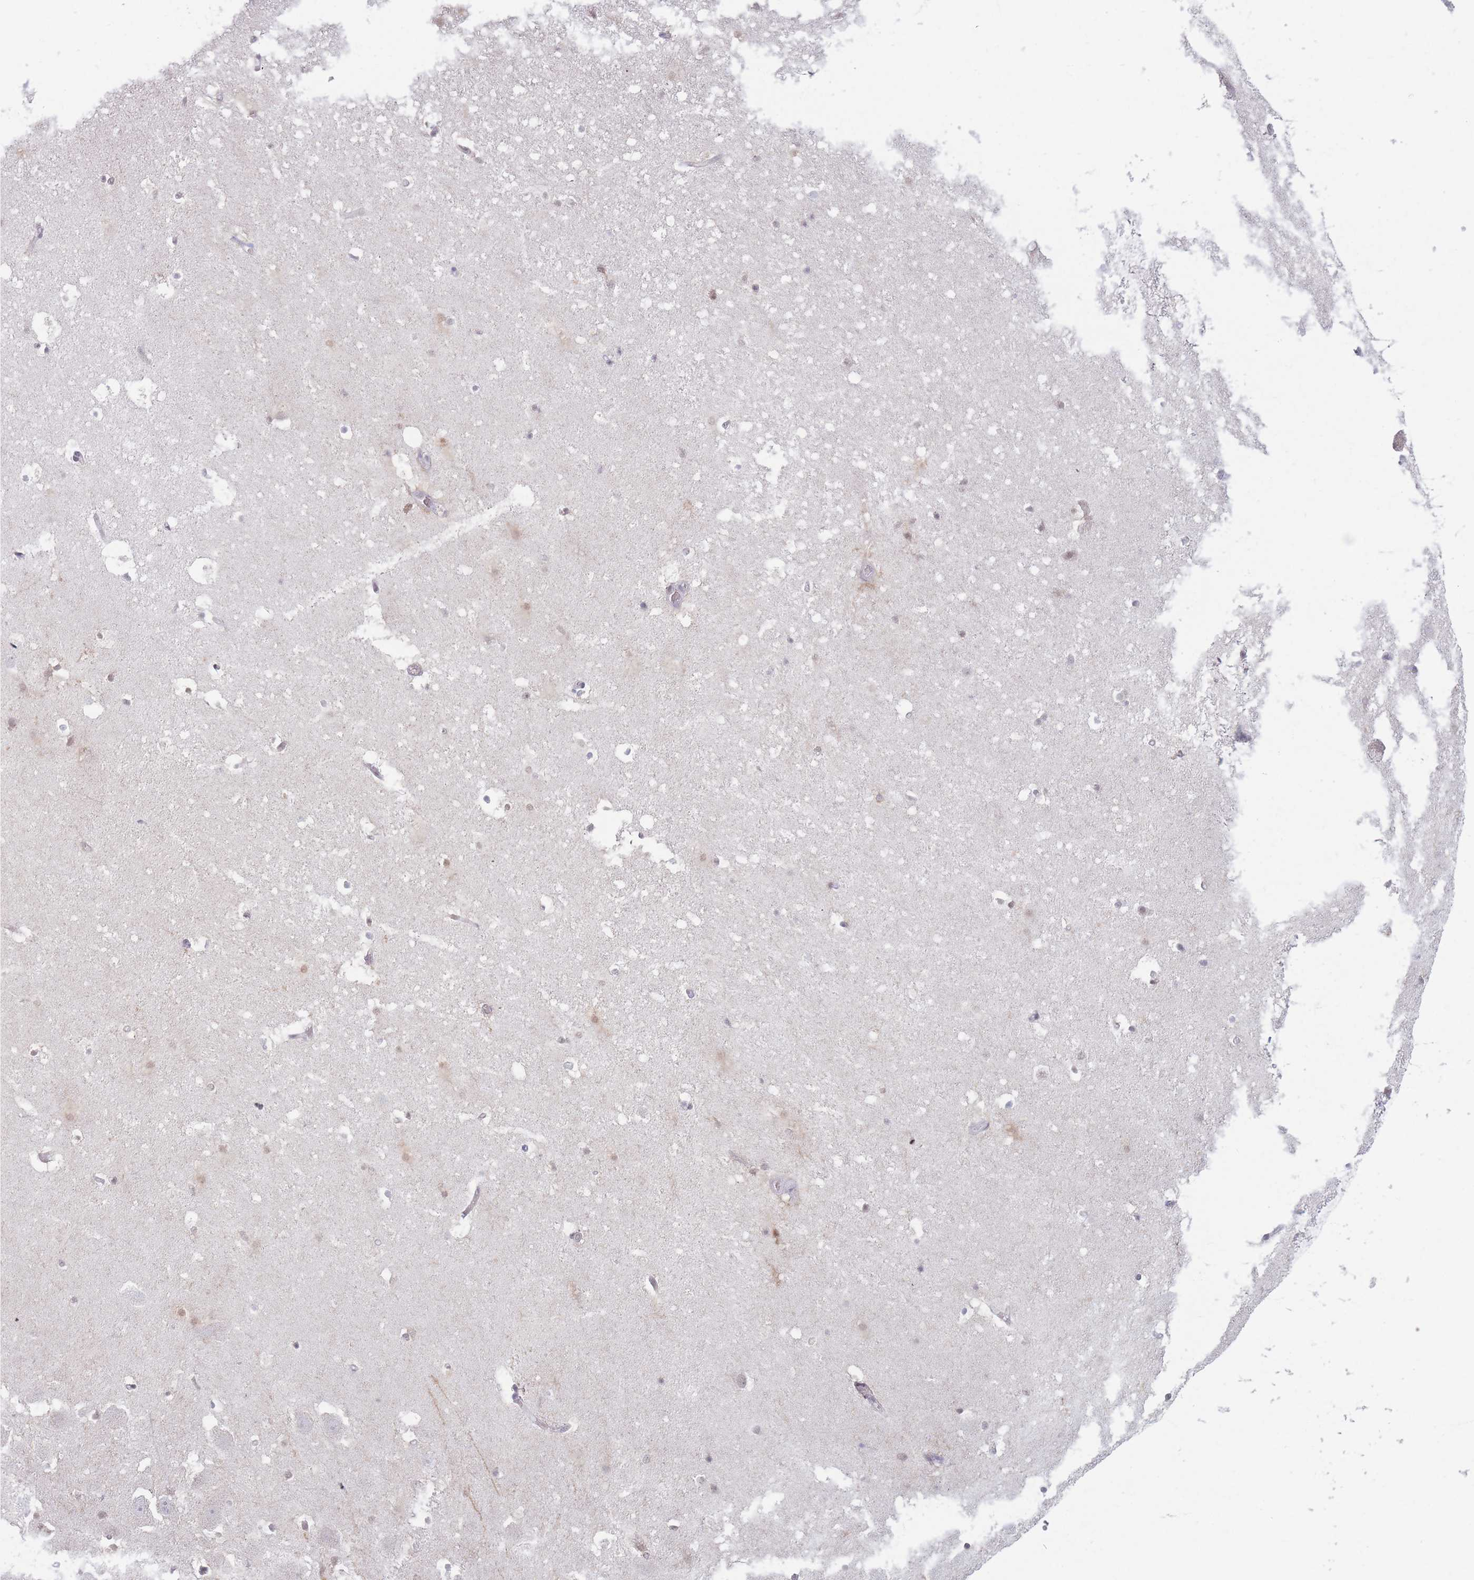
{"staining": {"intensity": "weak", "quantity": "<25%", "location": "nuclear"}, "tissue": "hippocampus", "cell_type": "Glial cells", "image_type": "normal", "snomed": [{"axis": "morphology", "description": "Normal tissue, NOS"}, {"axis": "topography", "description": "Hippocampus"}], "caption": "Unremarkable hippocampus was stained to show a protein in brown. There is no significant staining in glial cells. (DAB IHC visualized using brightfield microscopy, high magnification).", "gene": "ARID3B", "patient": {"sex": "male", "age": 37}}